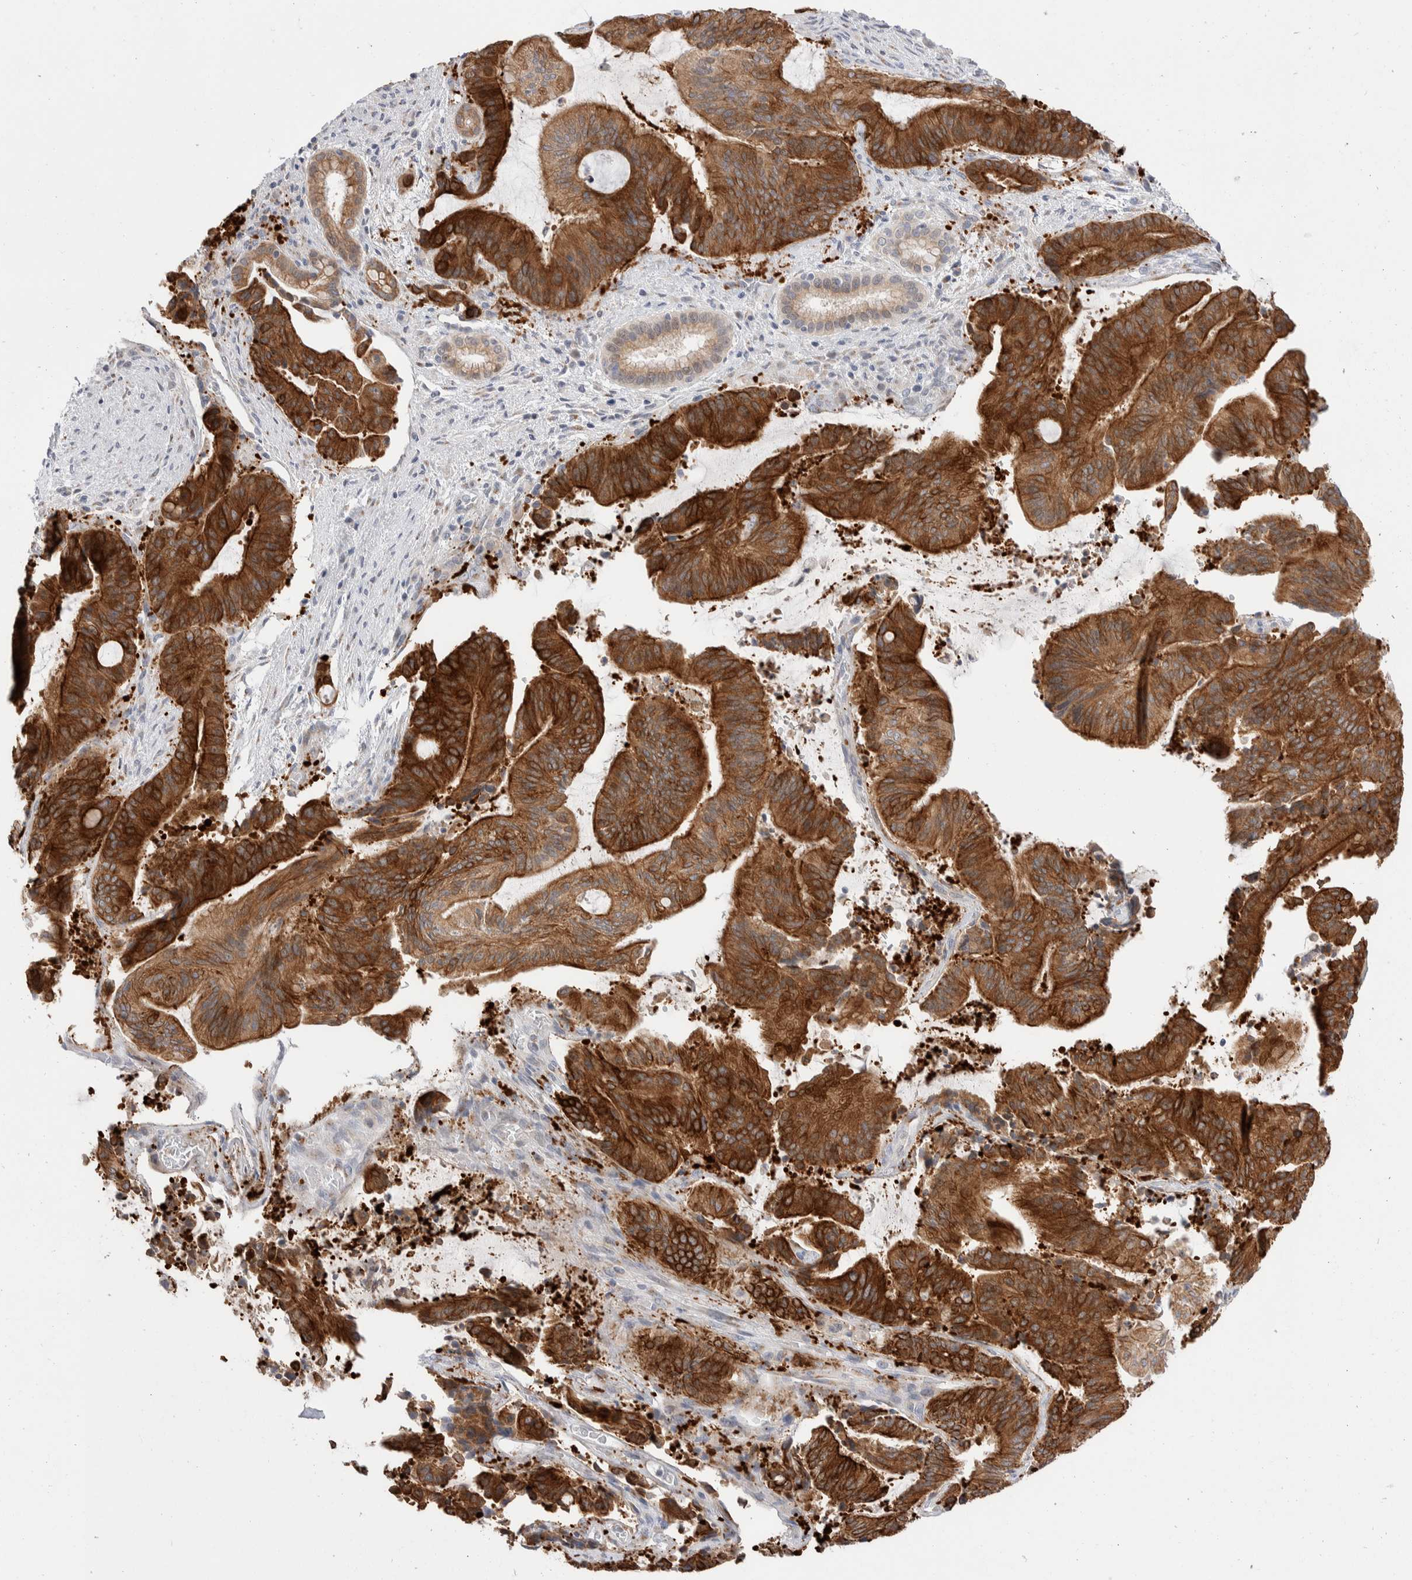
{"staining": {"intensity": "strong", "quantity": ">75%", "location": "cytoplasmic/membranous"}, "tissue": "liver cancer", "cell_type": "Tumor cells", "image_type": "cancer", "snomed": [{"axis": "morphology", "description": "Normal tissue, NOS"}, {"axis": "morphology", "description": "Cholangiocarcinoma"}, {"axis": "topography", "description": "Liver"}, {"axis": "topography", "description": "Peripheral nerve tissue"}], "caption": "Strong cytoplasmic/membranous protein positivity is identified in approximately >75% of tumor cells in liver cholangiocarcinoma.", "gene": "C1orf112", "patient": {"sex": "female", "age": 73}}